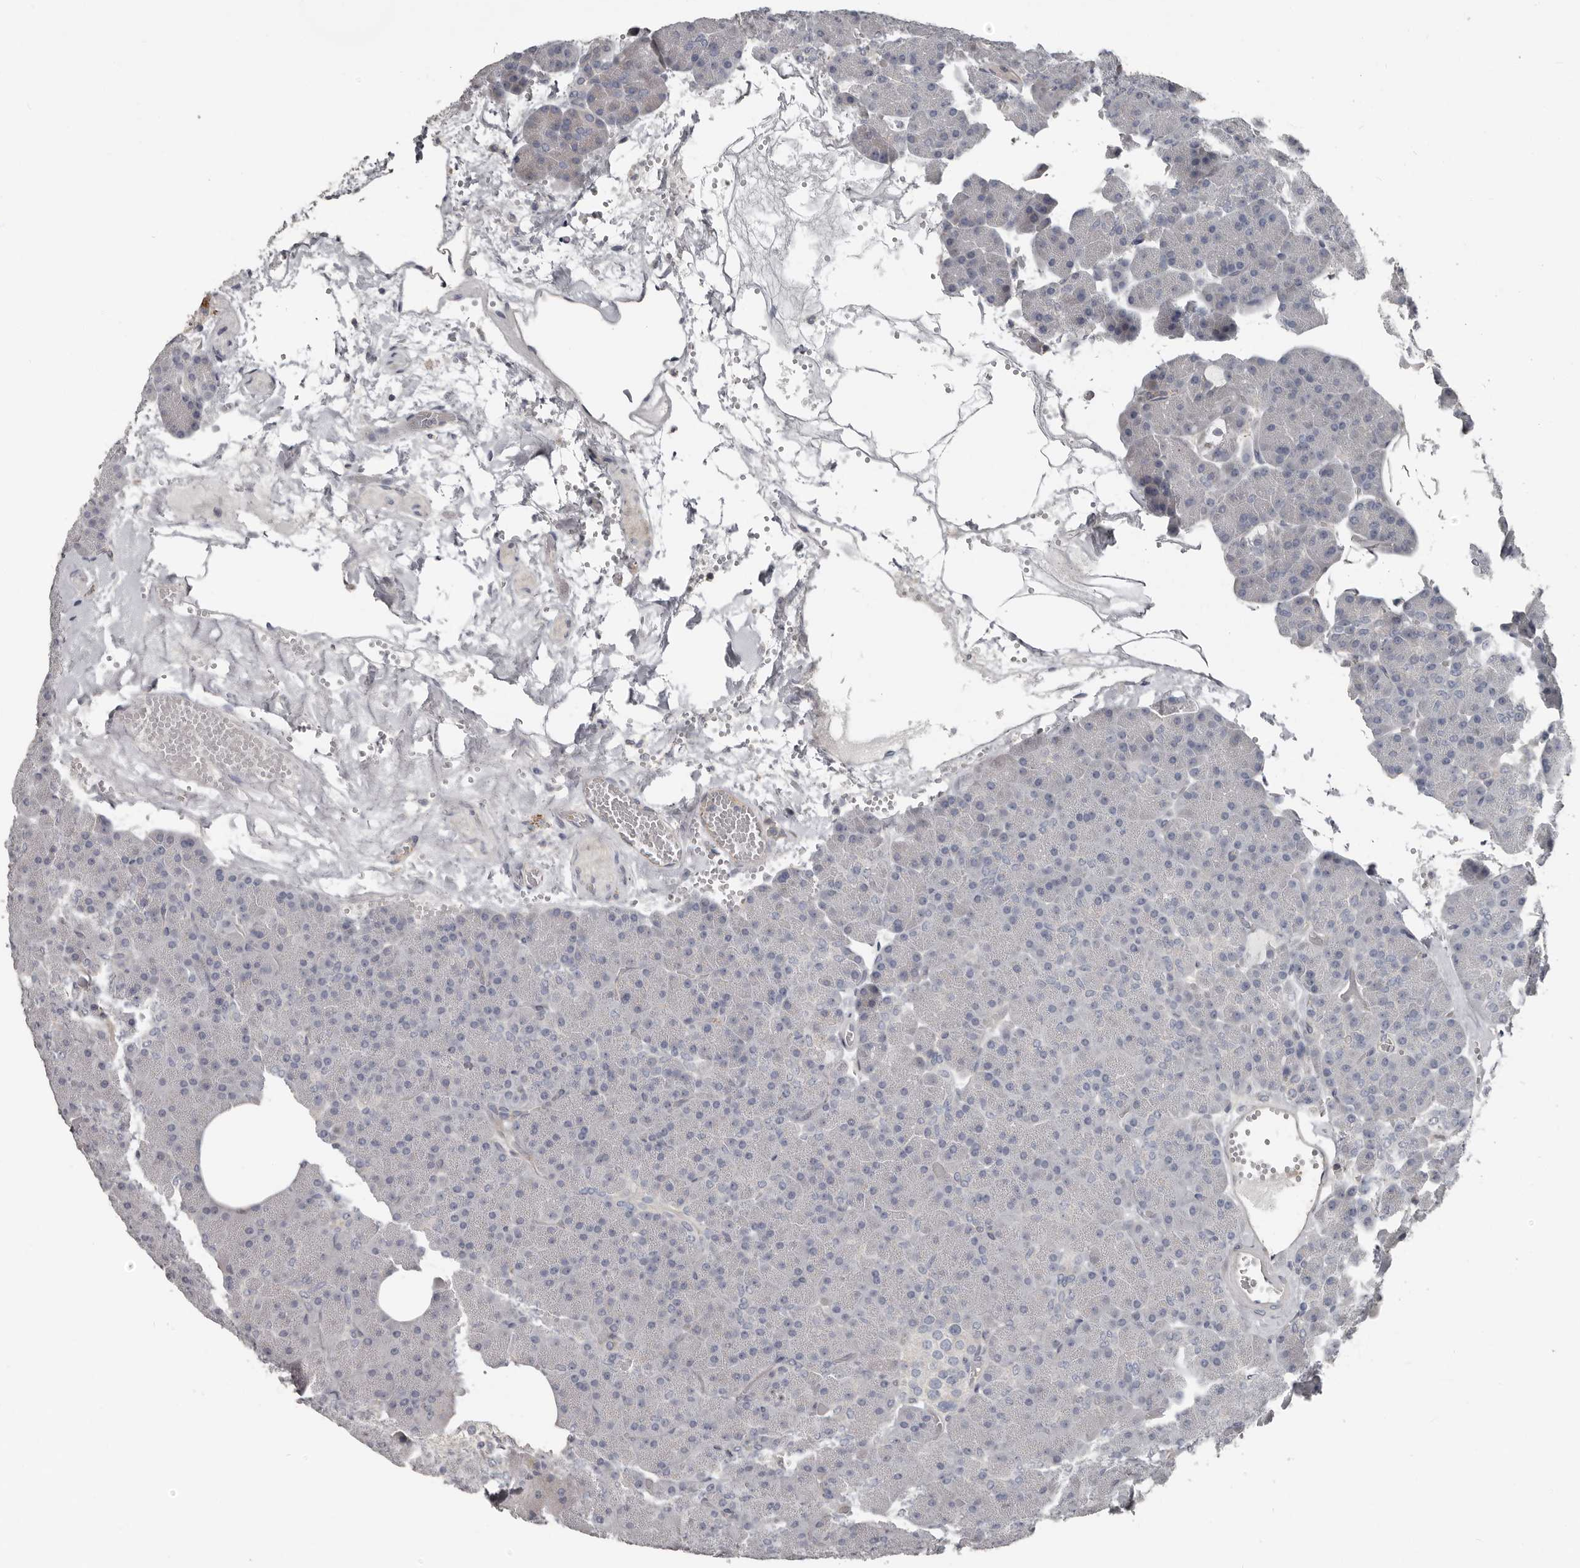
{"staining": {"intensity": "negative", "quantity": "none", "location": "none"}, "tissue": "pancreas", "cell_type": "Exocrine glandular cells", "image_type": "normal", "snomed": [{"axis": "morphology", "description": "Normal tissue, NOS"}, {"axis": "morphology", "description": "Carcinoid, malignant, NOS"}, {"axis": "topography", "description": "Pancreas"}], "caption": "IHC micrograph of normal human pancreas stained for a protein (brown), which reveals no staining in exocrine glandular cells.", "gene": "CA6", "patient": {"sex": "female", "age": 35}}